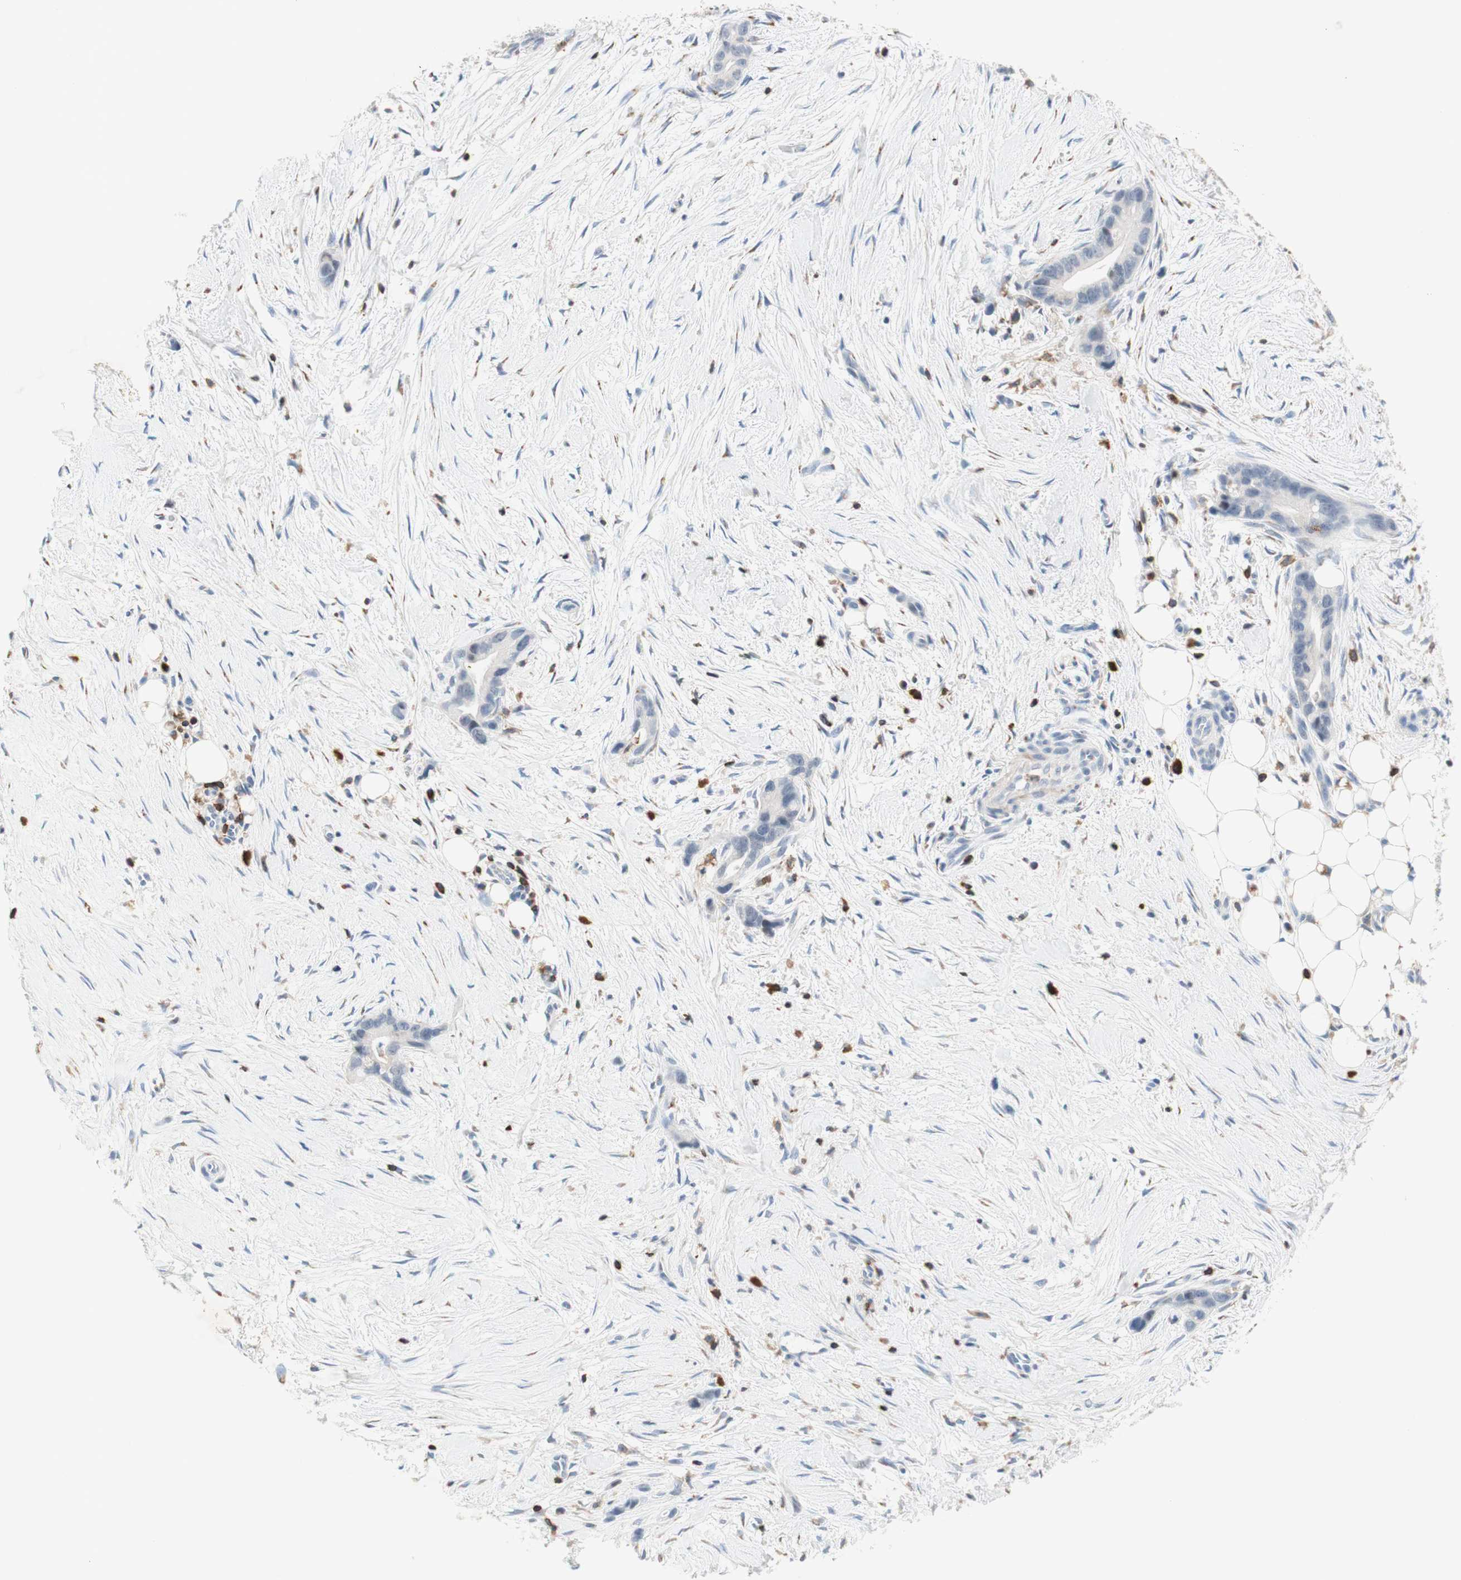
{"staining": {"intensity": "negative", "quantity": "none", "location": "none"}, "tissue": "liver cancer", "cell_type": "Tumor cells", "image_type": "cancer", "snomed": [{"axis": "morphology", "description": "Cholangiocarcinoma"}, {"axis": "topography", "description": "Liver"}], "caption": "This histopathology image is of liver cancer (cholangiocarcinoma) stained with immunohistochemistry to label a protein in brown with the nuclei are counter-stained blue. There is no positivity in tumor cells.", "gene": "SPINK6", "patient": {"sex": "female", "age": 55}}